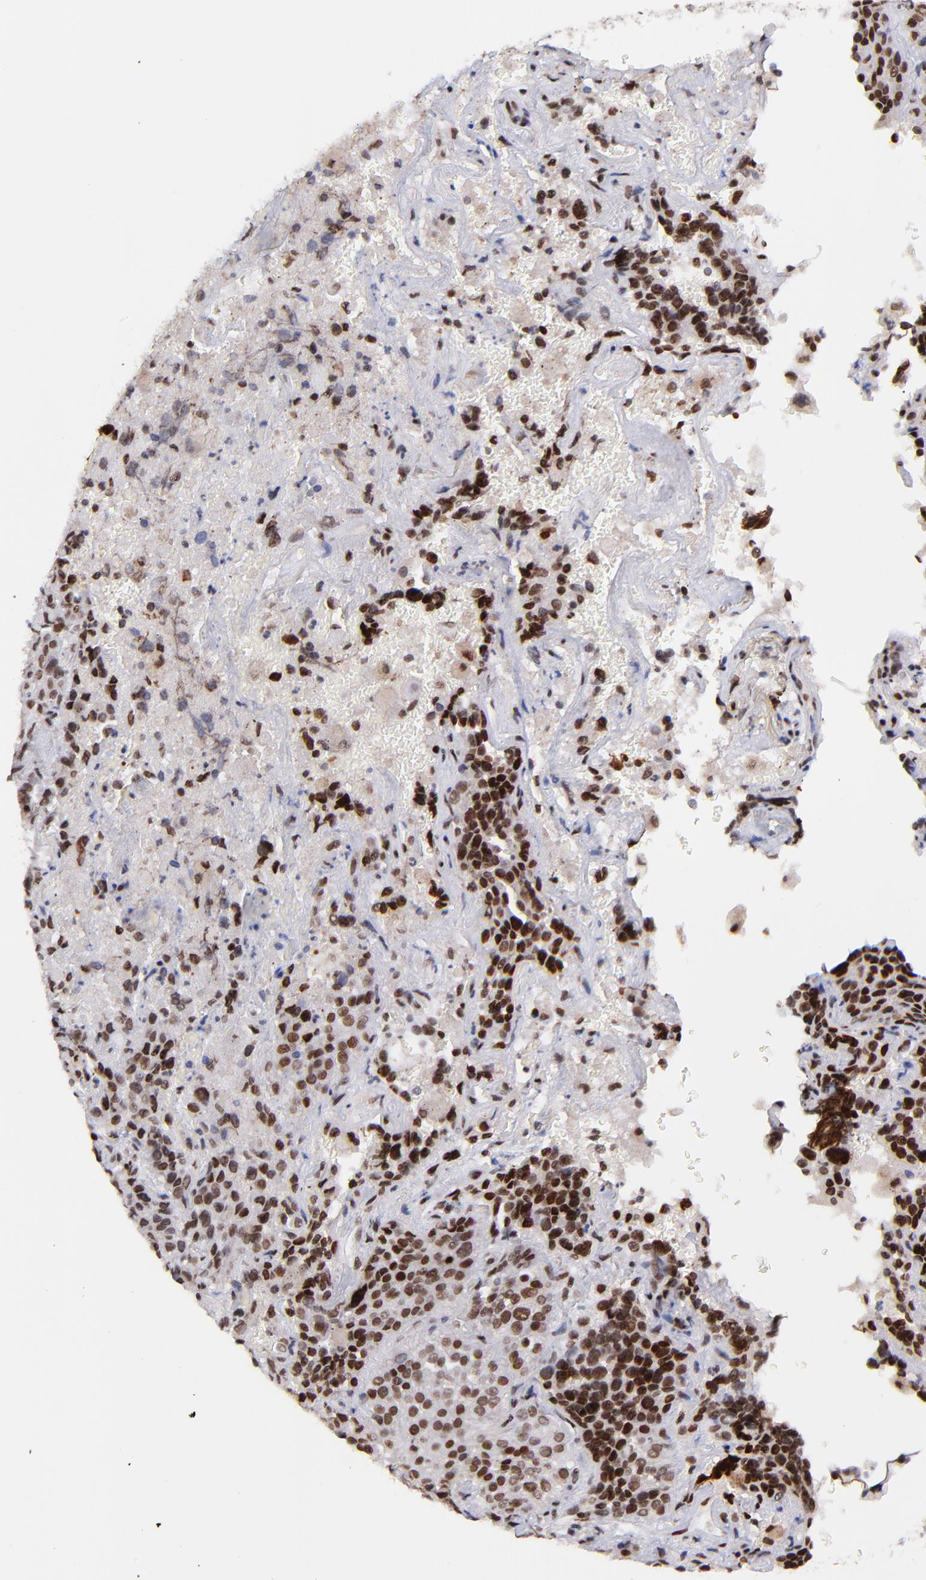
{"staining": {"intensity": "strong", "quantity": ">75%", "location": "nuclear"}, "tissue": "lung cancer", "cell_type": "Tumor cells", "image_type": "cancer", "snomed": [{"axis": "morphology", "description": "Squamous cell carcinoma, NOS"}, {"axis": "topography", "description": "Lung"}], "caption": "High-power microscopy captured an IHC histopathology image of lung cancer (squamous cell carcinoma), revealing strong nuclear positivity in approximately >75% of tumor cells. The staining was performed using DAB, with brown indicating positive protein expression. Nuclei are stained blue with hematoxylin.", "gene": "MIDEAS", "patient": {"sex": "male", "age": 54}}